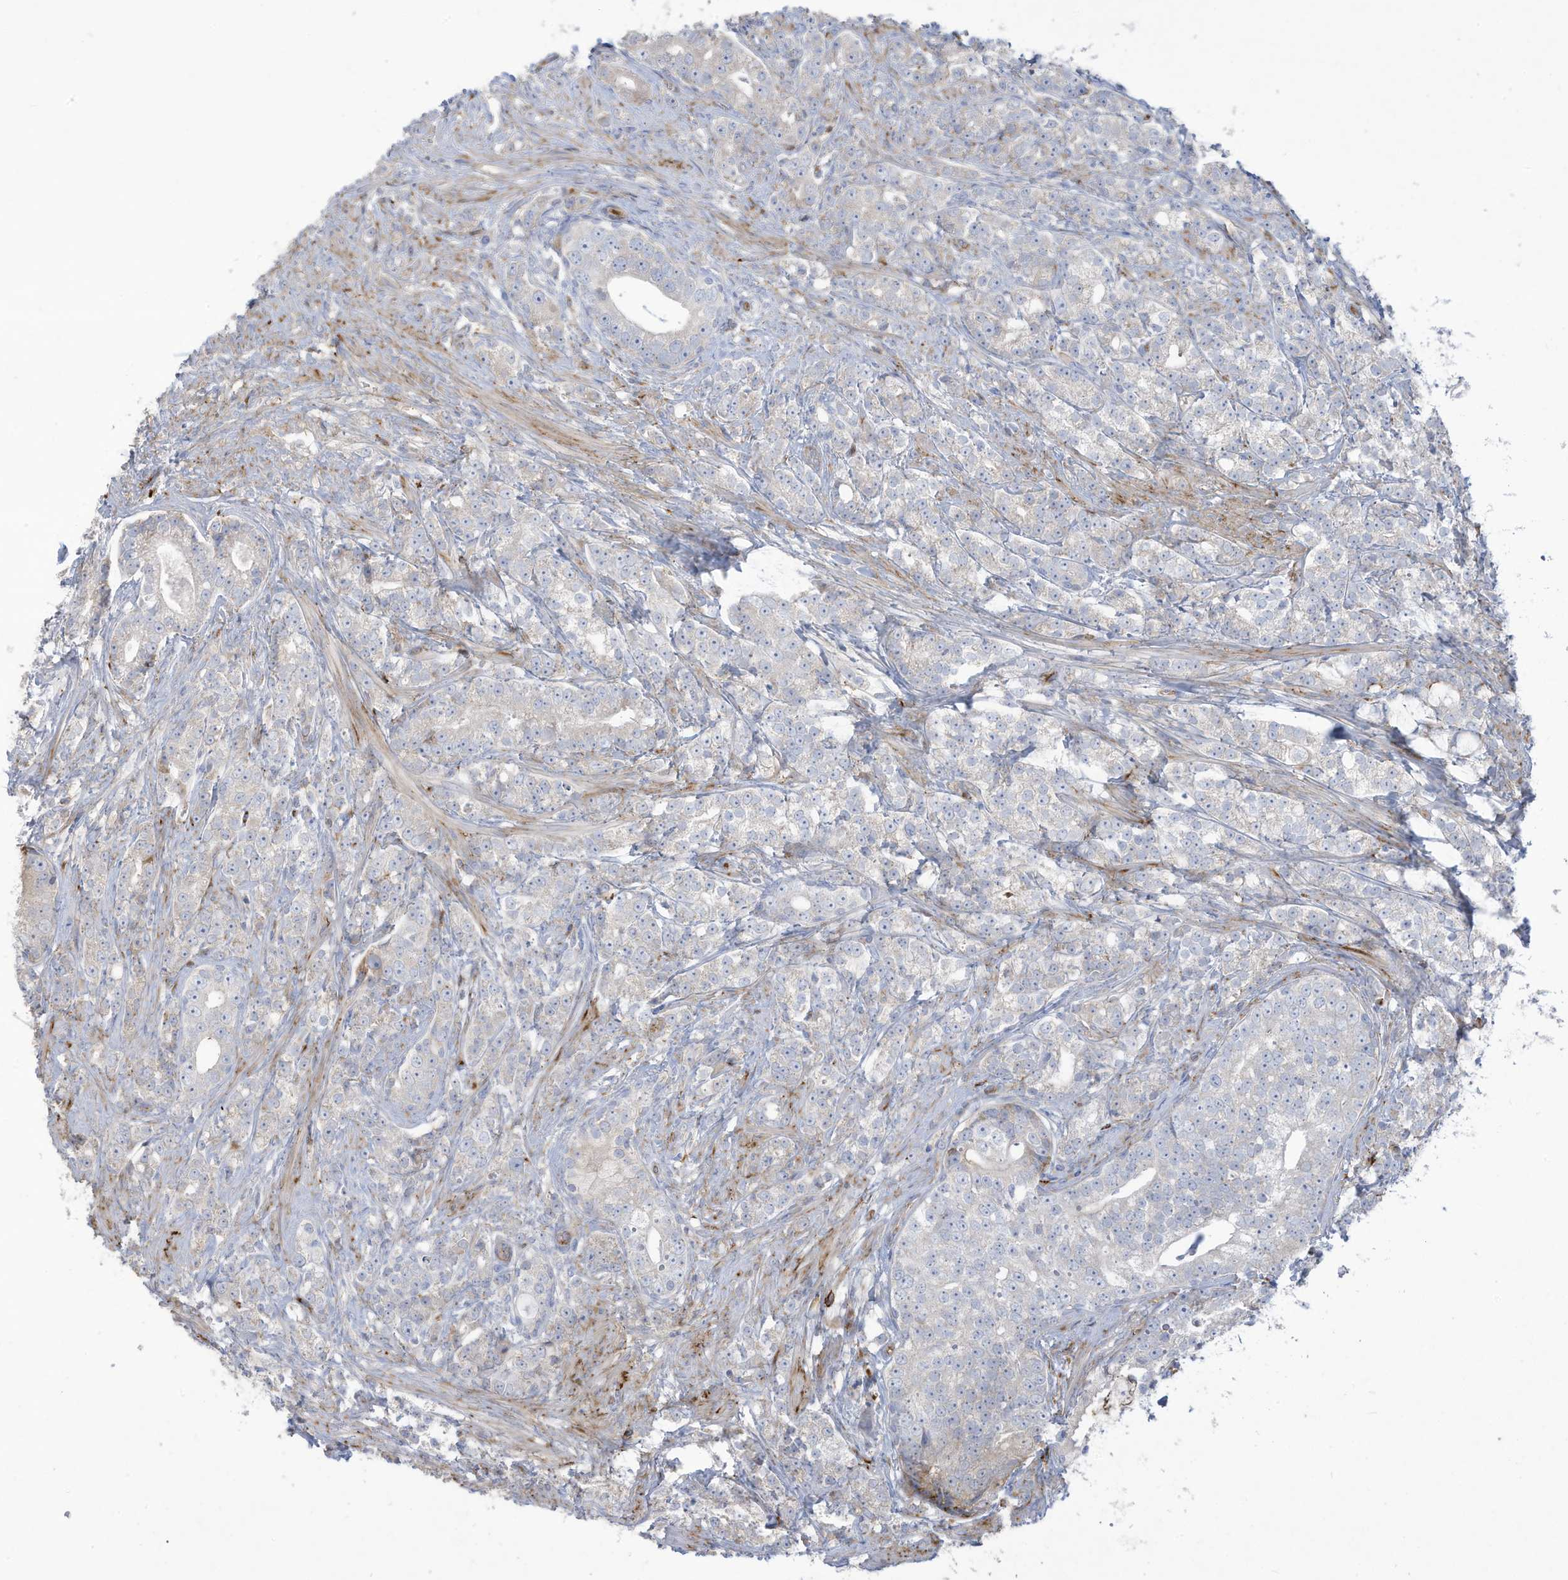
{"staining": {"intensity": "weak", "quantity": "<25%", "location": "cytoplasmic/membranous"}, "tissue": "prostate cancer", "cell_type": "Tumor cells", "image_type": "cancer", "snomed": [{"axis": "morphology", "description": "Adenocarcinoma, High grade"}, {"axis": "topography", "description": "Prostate"}], "caption": "A micrograph of human high-grade adenocarcinoma (prostate) is negative for staining in tumor cells.", "gene": "THNSL2", "patient": {"sex": "male", "age": 69}}